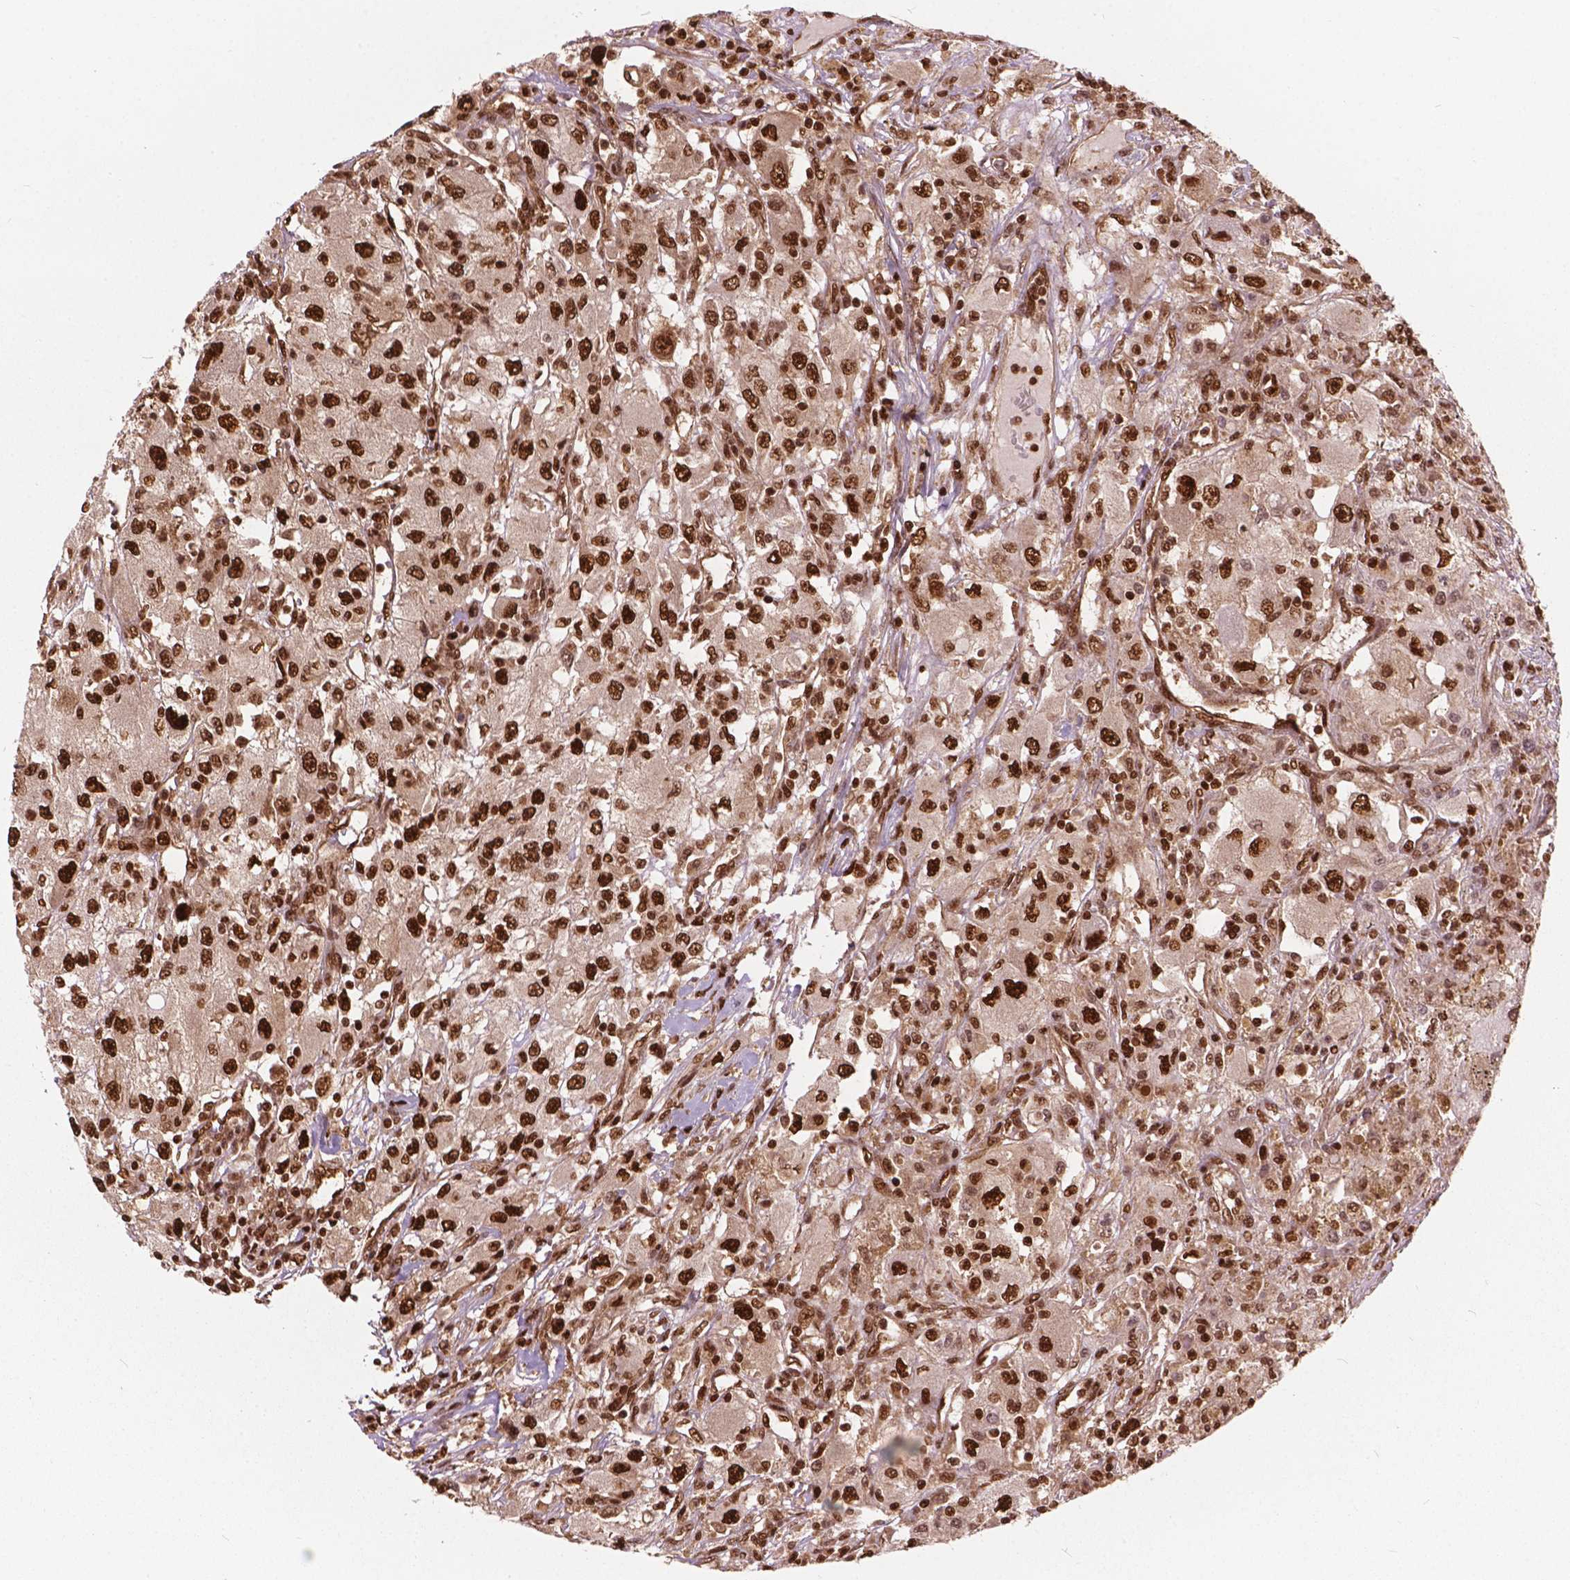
{"staining": {"intensity": "strong", "quantity": ">75%", "location": "nuclear"}, "tissue": "renal cancer", "cell_type": "Tumor cells", "image_type": "cancer", "snomed": [{"axis": "morphology", "description": "Adenocarcinoma, NOS"}, {"axis": "topography", "description": "Kidney"}], "caption": "Human renal cancer (adenocarcinoma) stained with a protein marker demonstrates strong staining in tumor cells.", "gene": "ANP32B", "patient": {"sex": "female", "age": 67}}